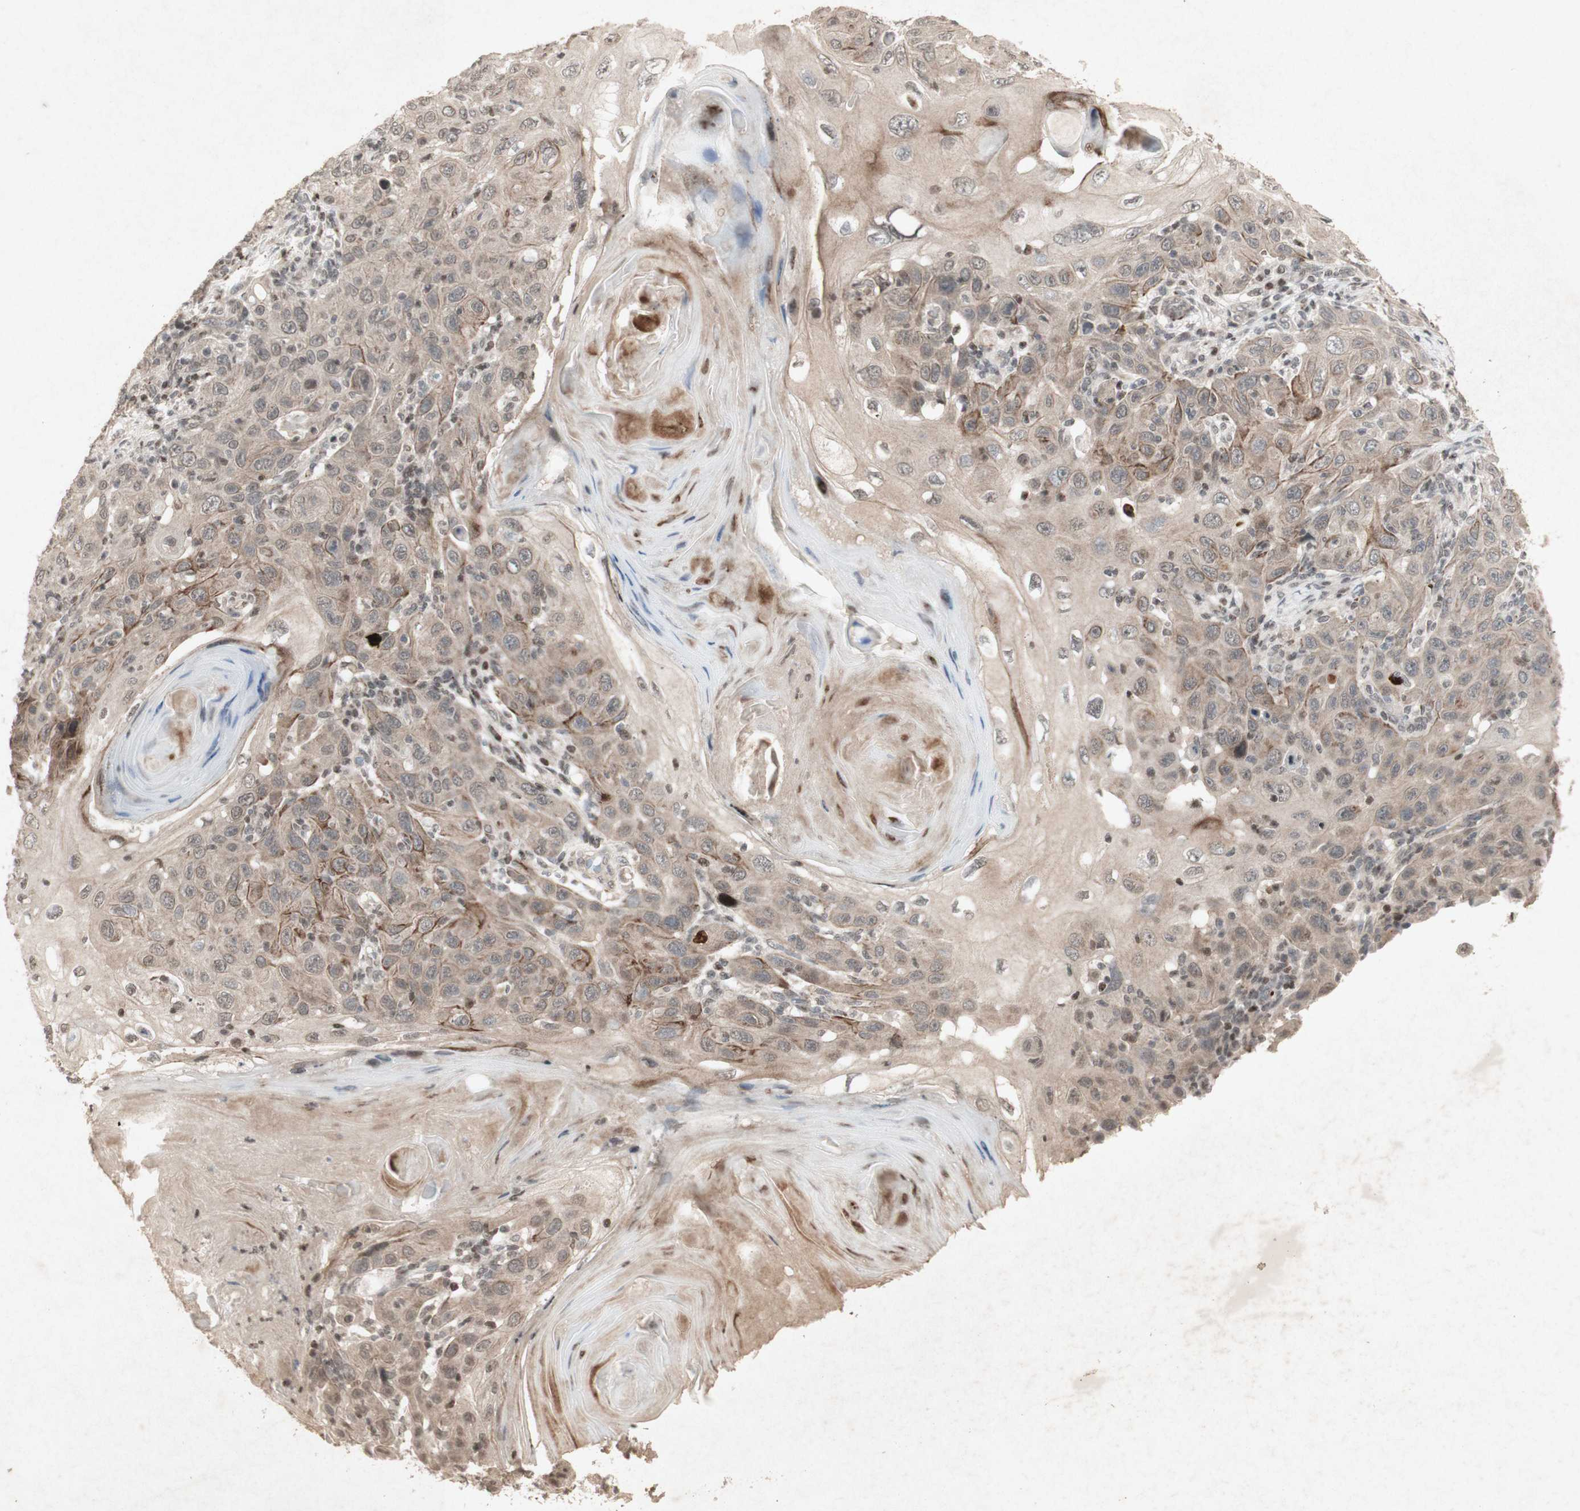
{"staining": {"intensity": "weak", "quantity": ">75%", "location": "cytoplasmic/membranous"}, "tissue": "skin cancer", "cell_type": "Tumor cells", "image_type": "cancer", "snomed": [{"axis": "morphology", "description": "Squamous cell carcinoma, NOS"}, {"axis": "topography", "description": "Skin"}], "caption": "This photomicrograph displays immunohistochemistry staining of human skin squamous cell carcinoma, with low weak cytoplasmic/membranous positivity in approximately >75% of tumor cells.", "gene": "PLXNA1", "patient": {"sex": "female", "age": 88}}